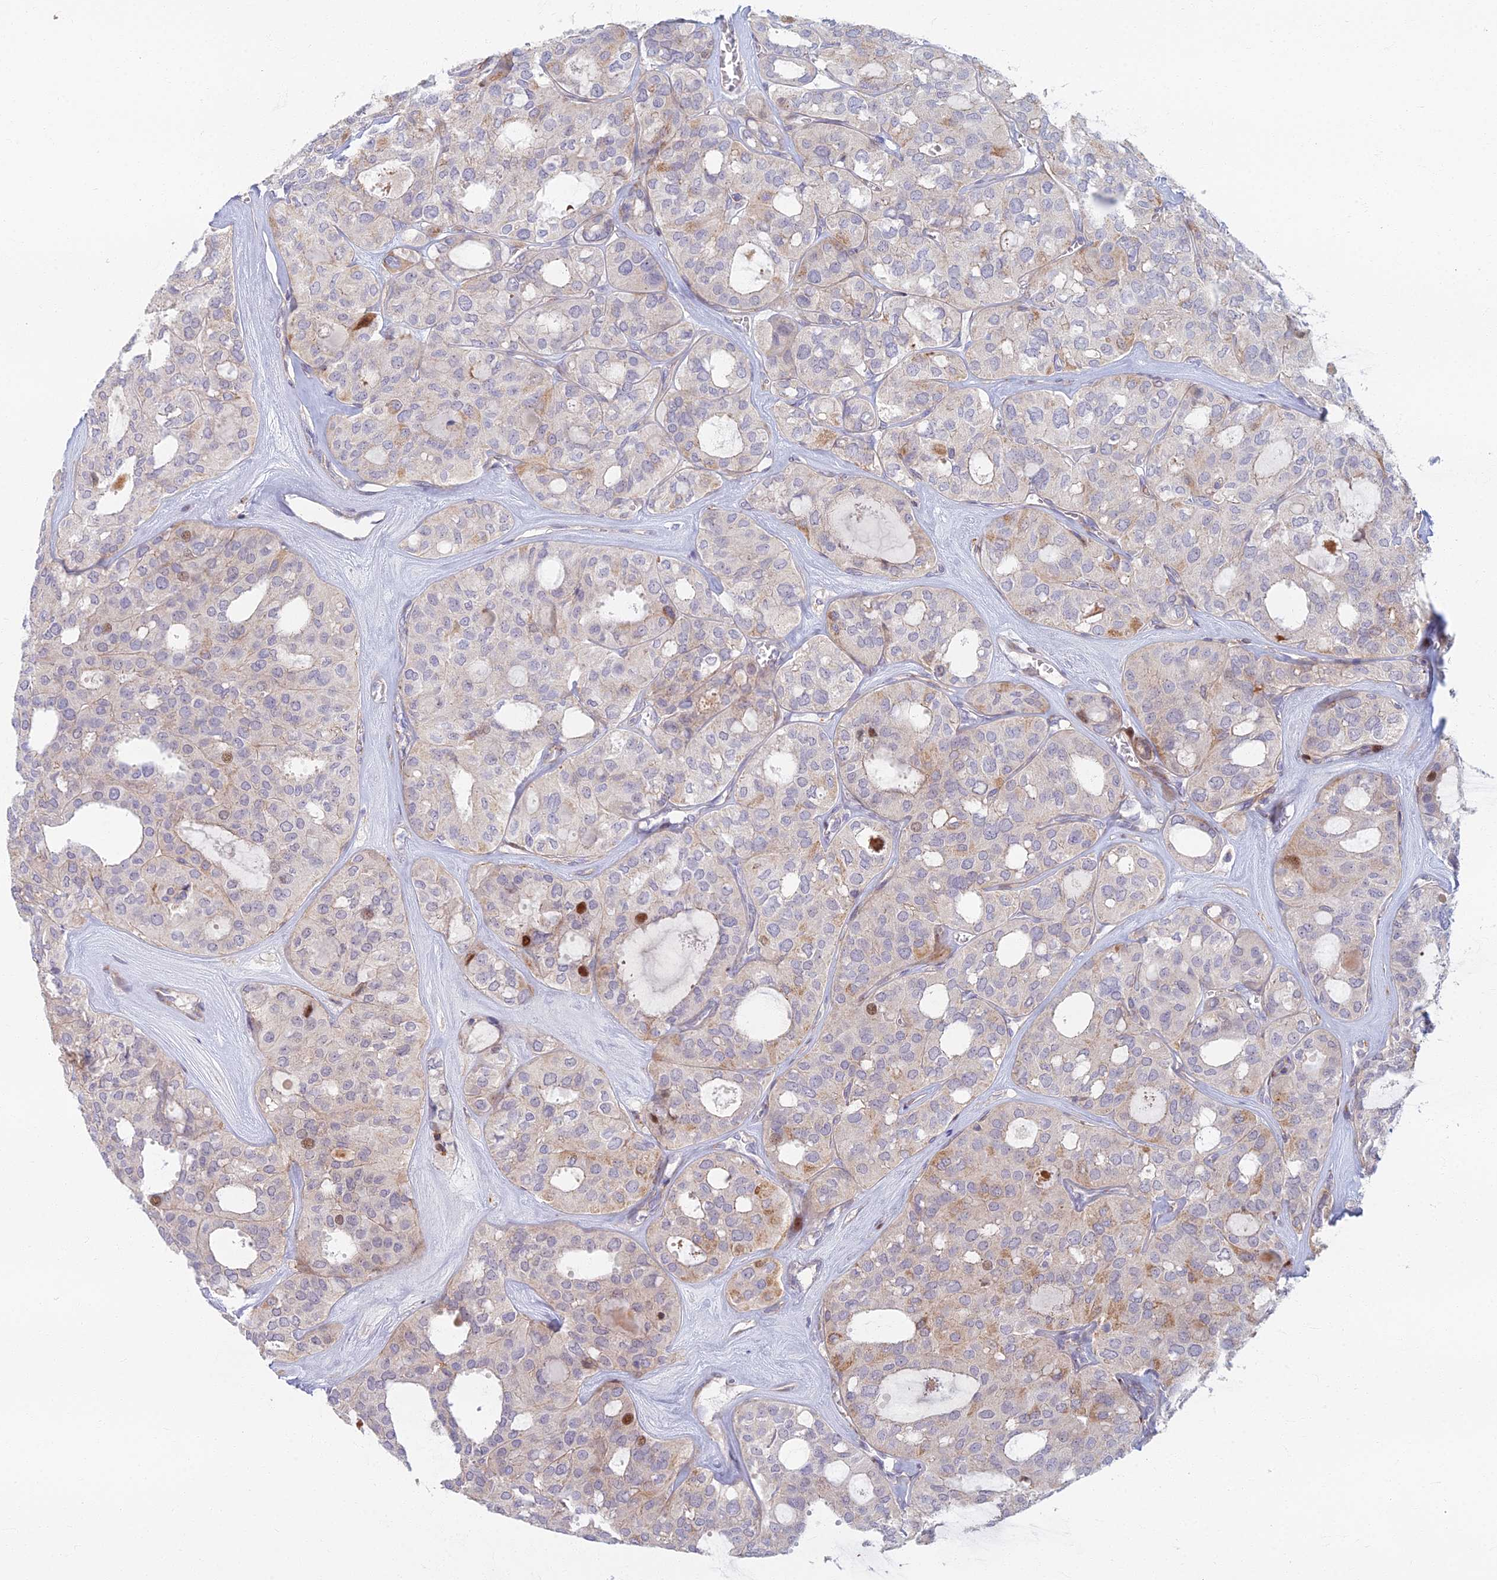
{"staining": {"intensity": "moderate", "quantity": "<25%", "location": "nuclear"}, "tissue": "thyroid cancer", "cell_type": "Tumor cells", "image_type": "cancer", "snomed": [{"axis": "morphology", "description": "Follicular adenoma carcinoma, NOS"}, {"axis": "topography", "description": "Thyroid gland"}], "caption": "Protein staining by immunohistochemistry demonstrates moderate nuclear expression in approximately <25% of tumor cells in follicular adenoma carcinoma (thyroid).", "gene": "C15orf40", "patient": {"sex": "male", "age": 75}}